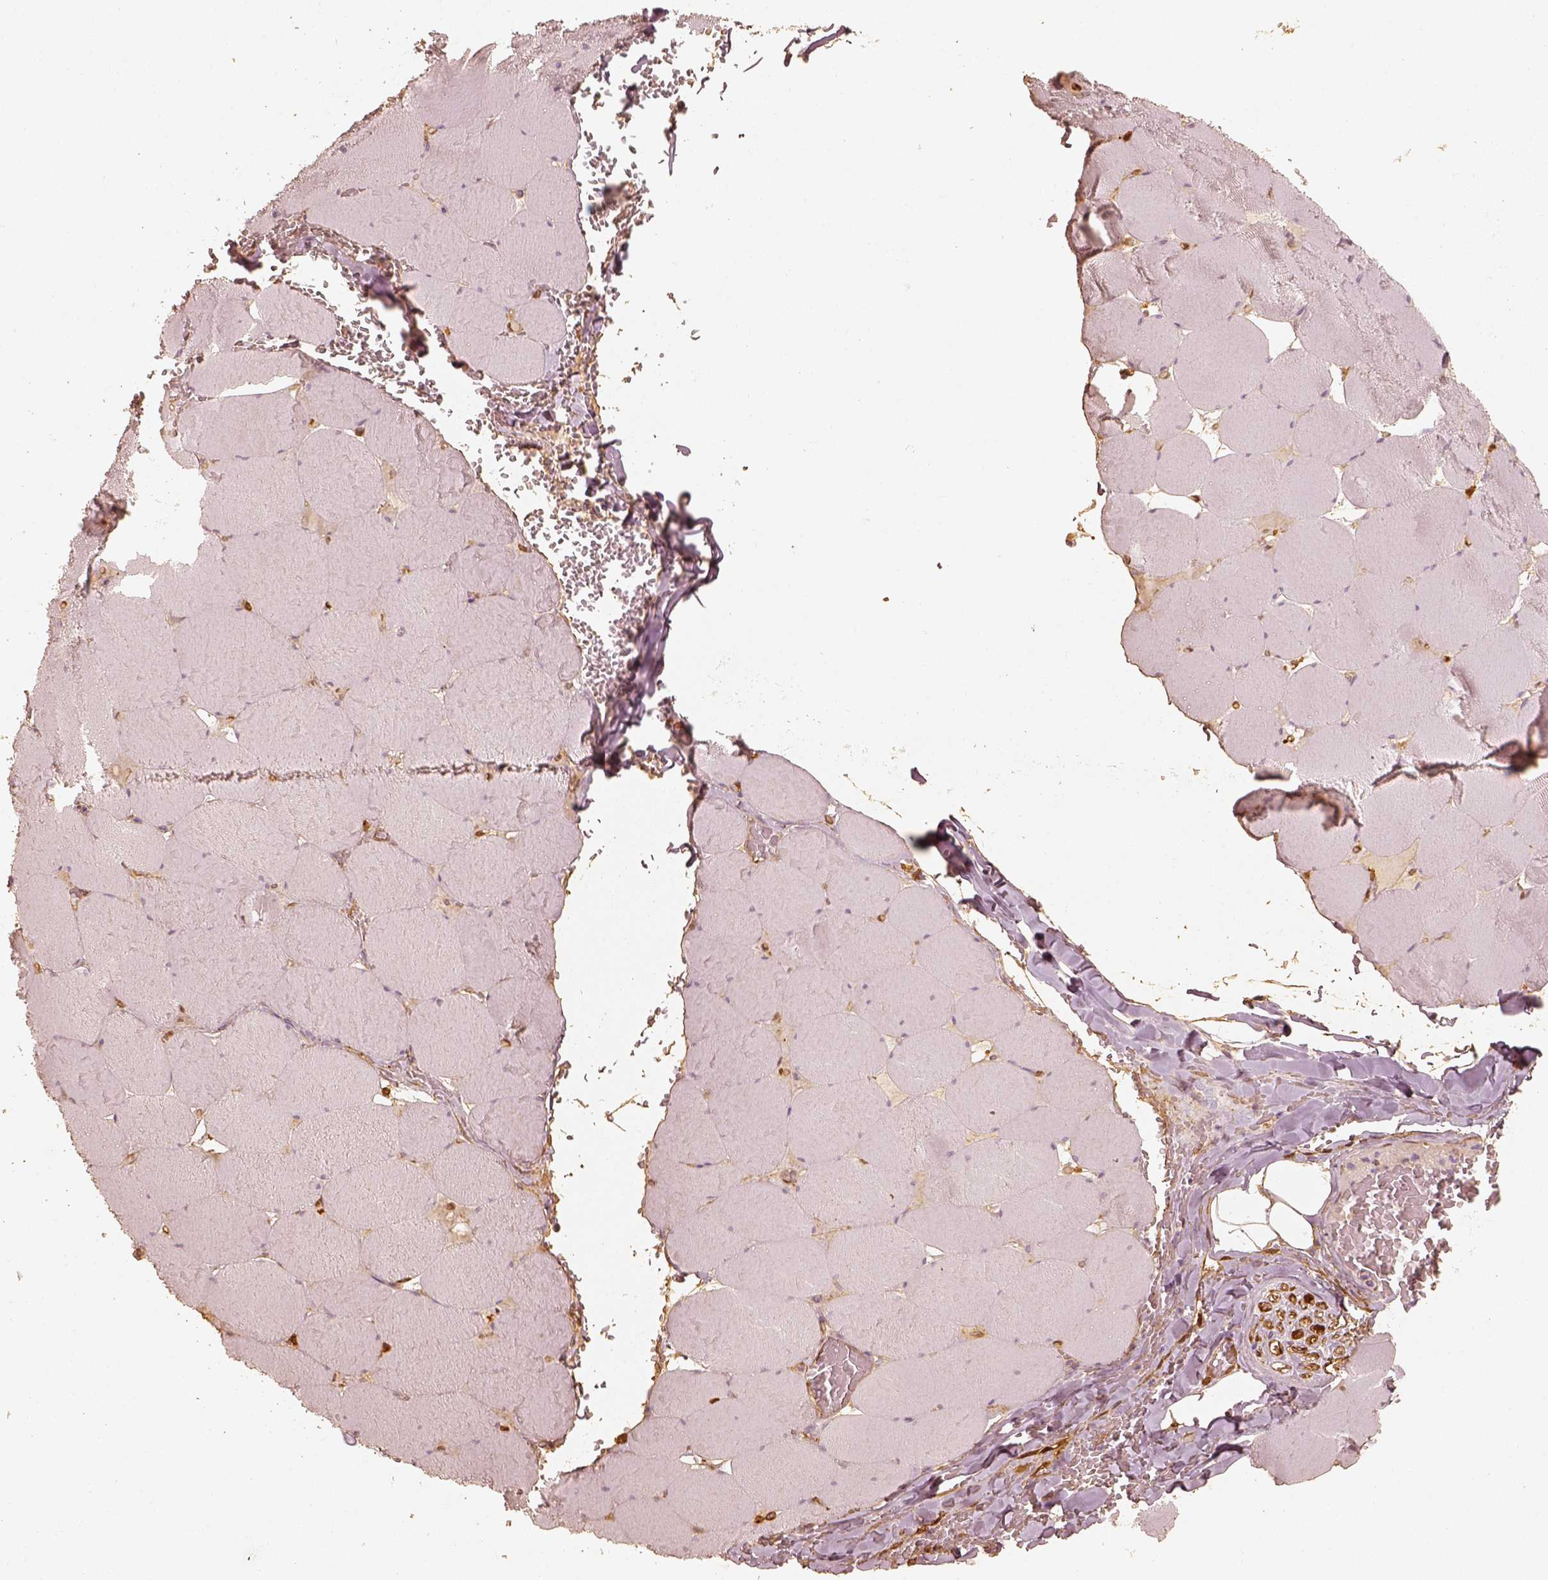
{"staining": {"intensity": "negative", "quantity": "none", "location": "none"}, "tissue": "skeletal muscle", "cell_type": "Myocytes", "image_type": "normal", "snomed": [{"axis": "morphology", "description": "Normal tissue, NOS"}, {"axis": "morphology", "description": "Malignant melanoma, Metastatic site"}, {"axis": "topography", "description": "Skeletal muscle"}], "caption": "DAB immunohistochemical staining of normal human skeletal muscle demonstrates no significant positivity in myocytes. Nuclei are stained in blue.", "gene": "FSCN1", "patient": {"sex": "male", "age": 50}}